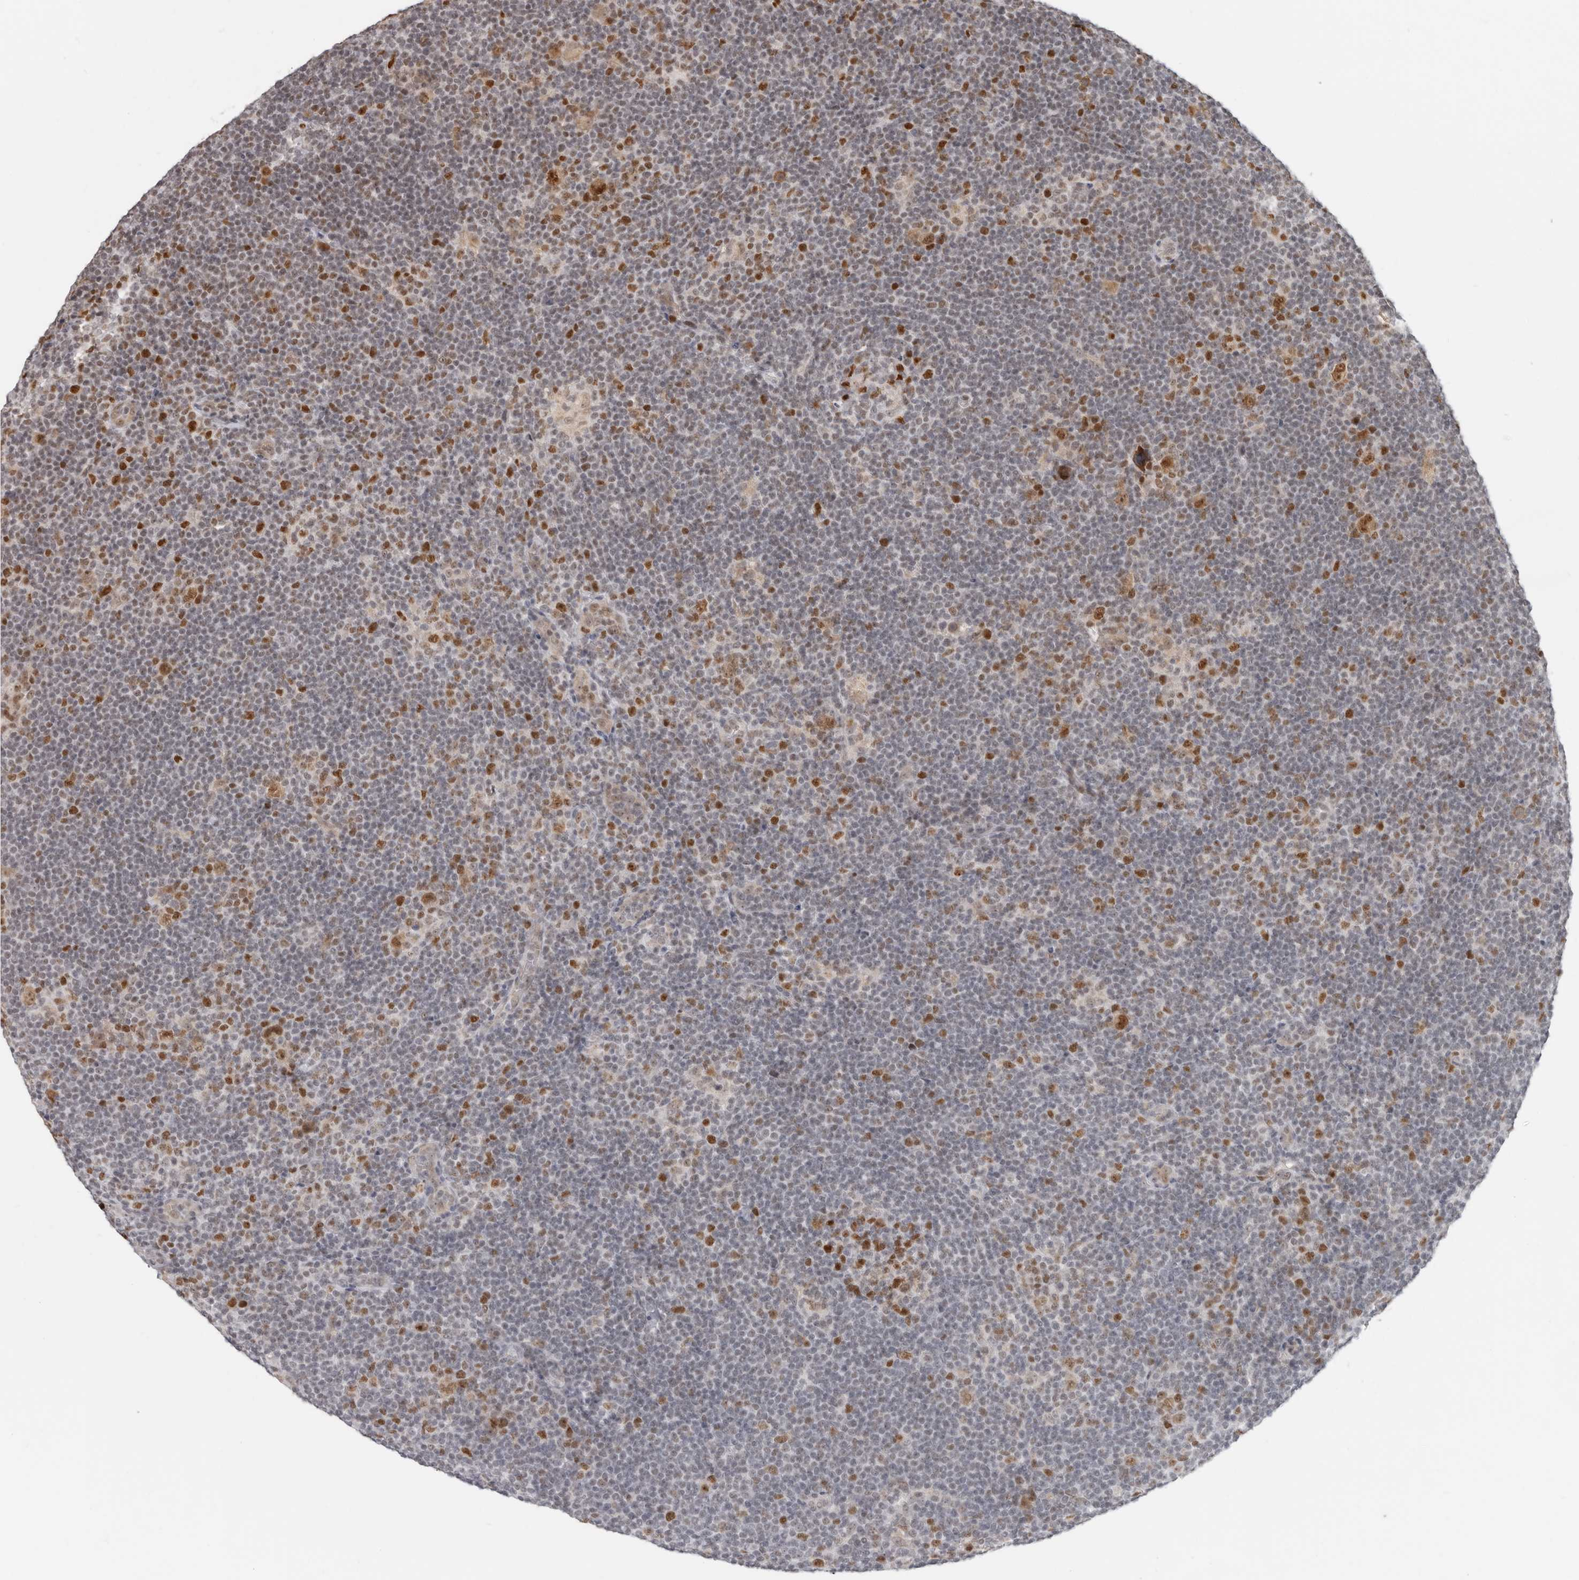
{"staining": {"intensity": "moderate", "quantity": ">75%", "location": "nuclear"}, "tissue": "lymphoma", "cell_type": "Tumor cells", "image_type": "cancer", "snomed": [{"axis": "morphology", "description": "Hodgkin's disease, NOS"}, {"axis": "topography", "description": "Lymph node"}], "caption": "This histopathology image exhibits IHC staining of human lymphoma, with medium moderate nuclear expression in approximately >75% of tumor cells.", "gene": "RFC2", "patient": {"sex": "female", "age": 57}}